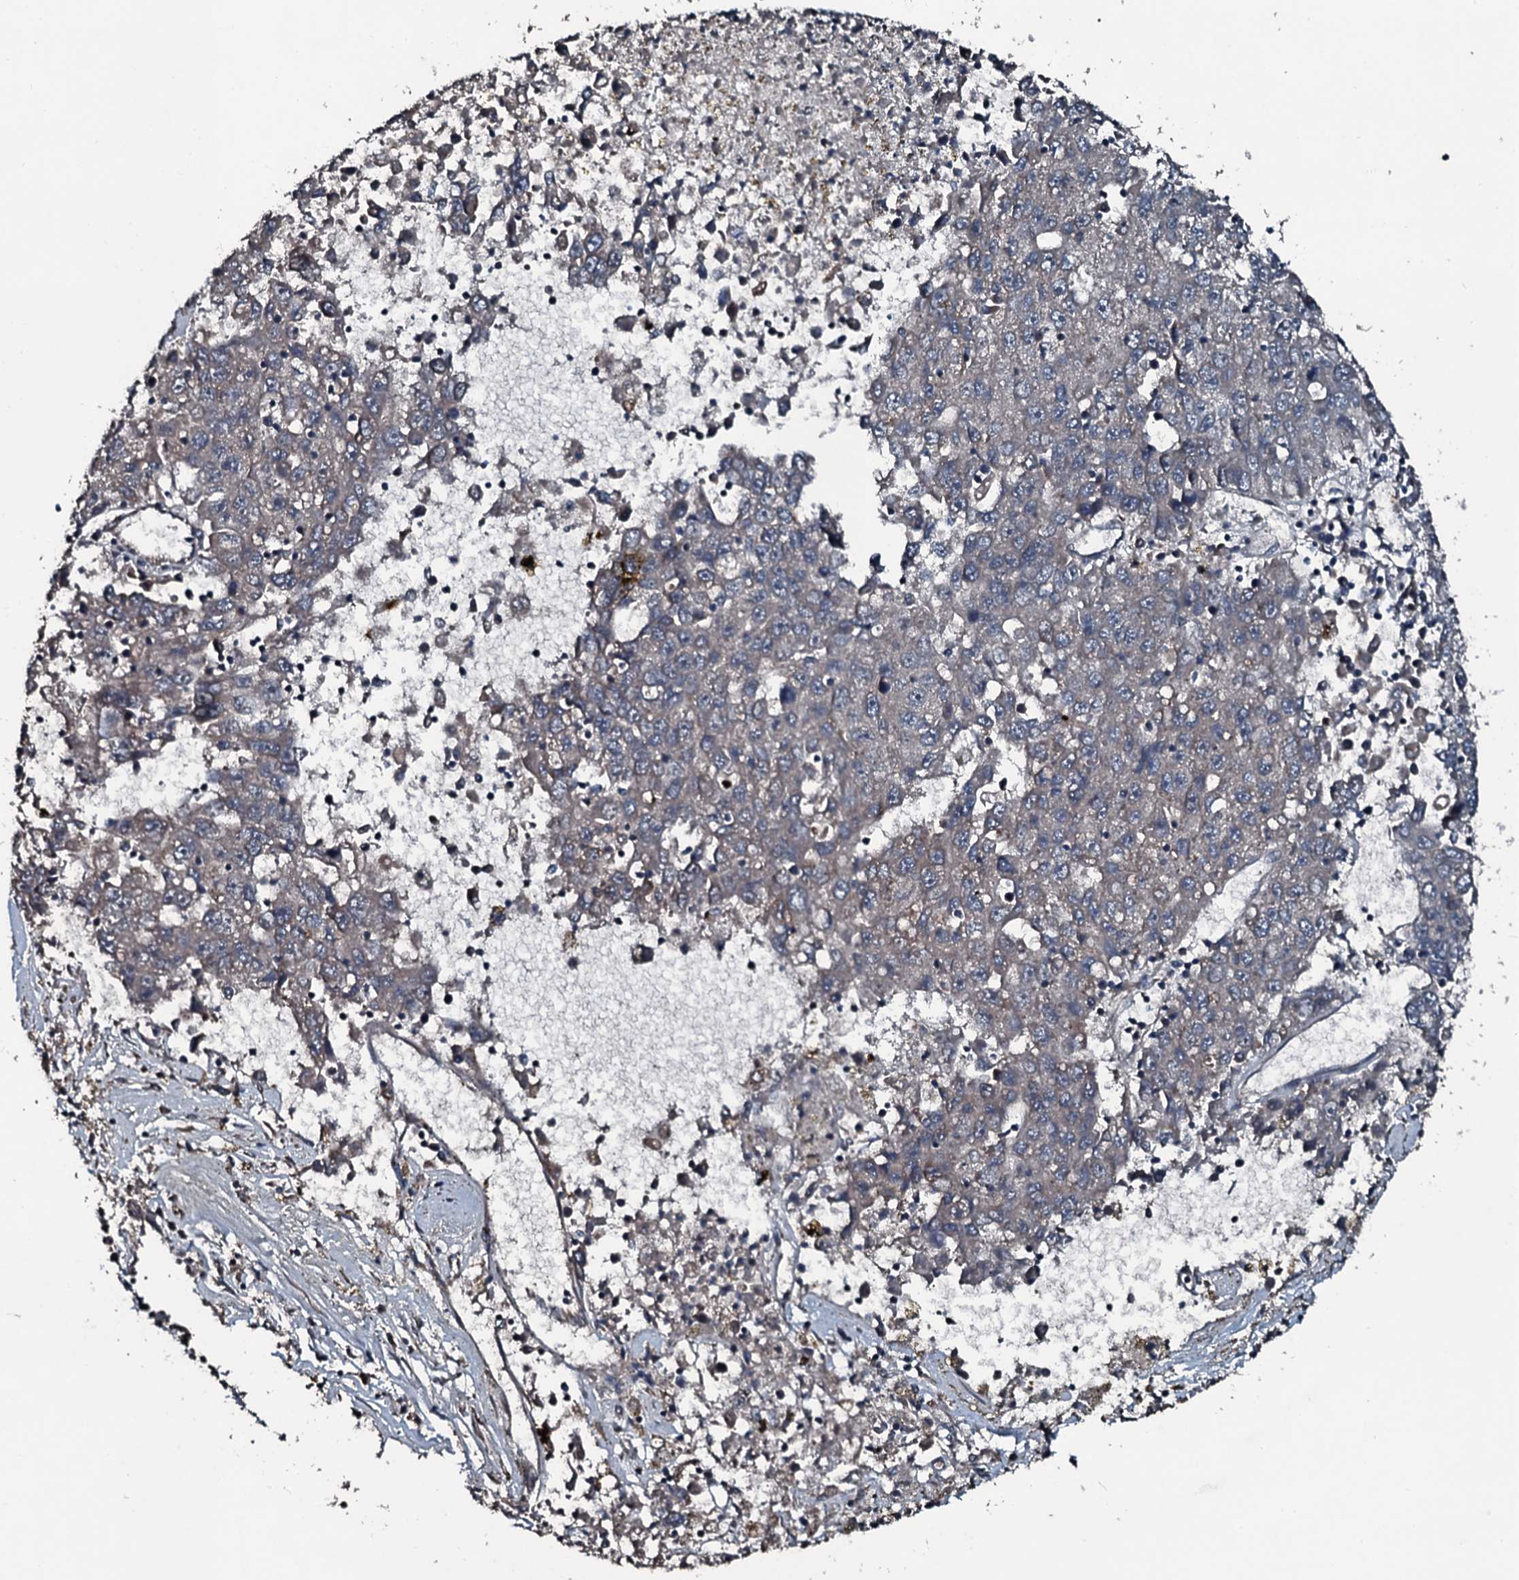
{"staining": {"intensity": "weak", "quantity": "<25%", "location": "cytoplasmic/membranous"}, "tissue": "liver cancer", "cell_type": "Tumor cells", "image_type": "cancer", "snomed": [{"axis": "morphology", "description": "Carcinoma, Hepatocellular, NOS"}, {"axis": "topography", "description": "Liver"}], "caption": "This is an IHC photomicrograph of human liver cancer. There is no staining in tumor cells.", "gene": "AARS1", "patient": {"sex": "male", "age": 49}}